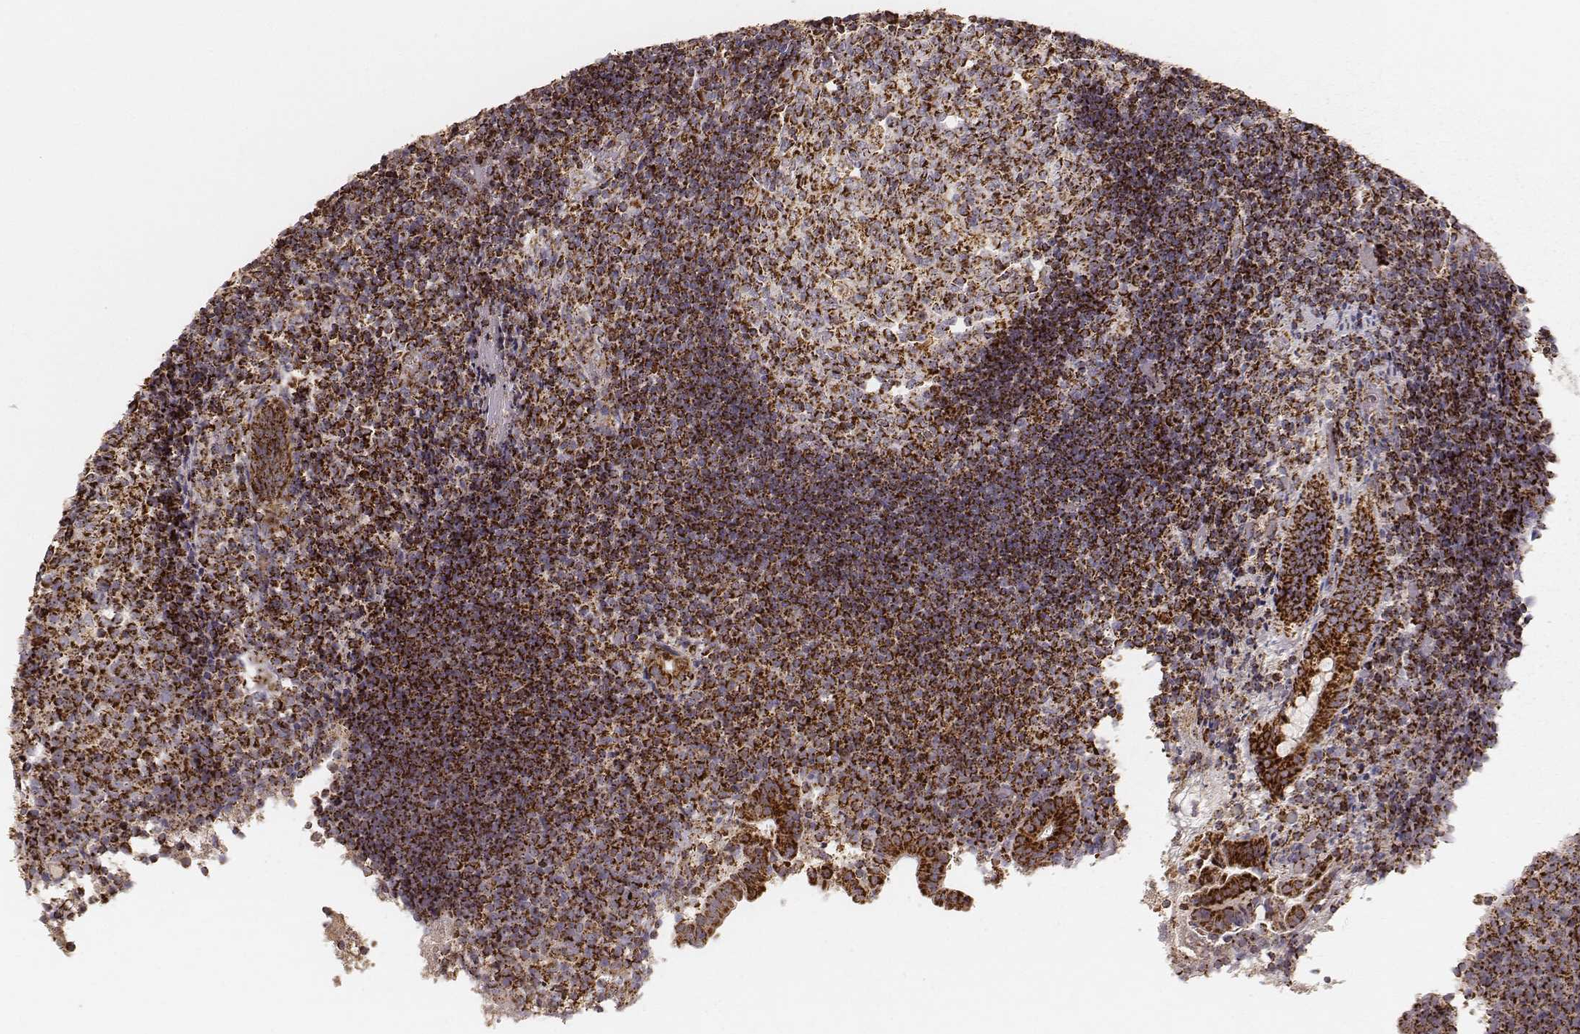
{"staining": {"intensity": "strong", "quantity": ">75%", "location": "cytoplasmic/membranous"}, "tissue": "appendix", "cell_type": "Glandular cells", "image_type": "normal", "snomed": [{"axis": "morphology", "description": "Normal tissue, NOS"}, {"axis": "topography", "description": "Appendix"}], "caption": "There is high levels of strong cytoplasmic/membranous staining in glandular cells of normal appendix, as demonstrated by immunohistochemical staining (brown color).", "gene": "CS", "patient": {"sex": "female", "age": 32}}